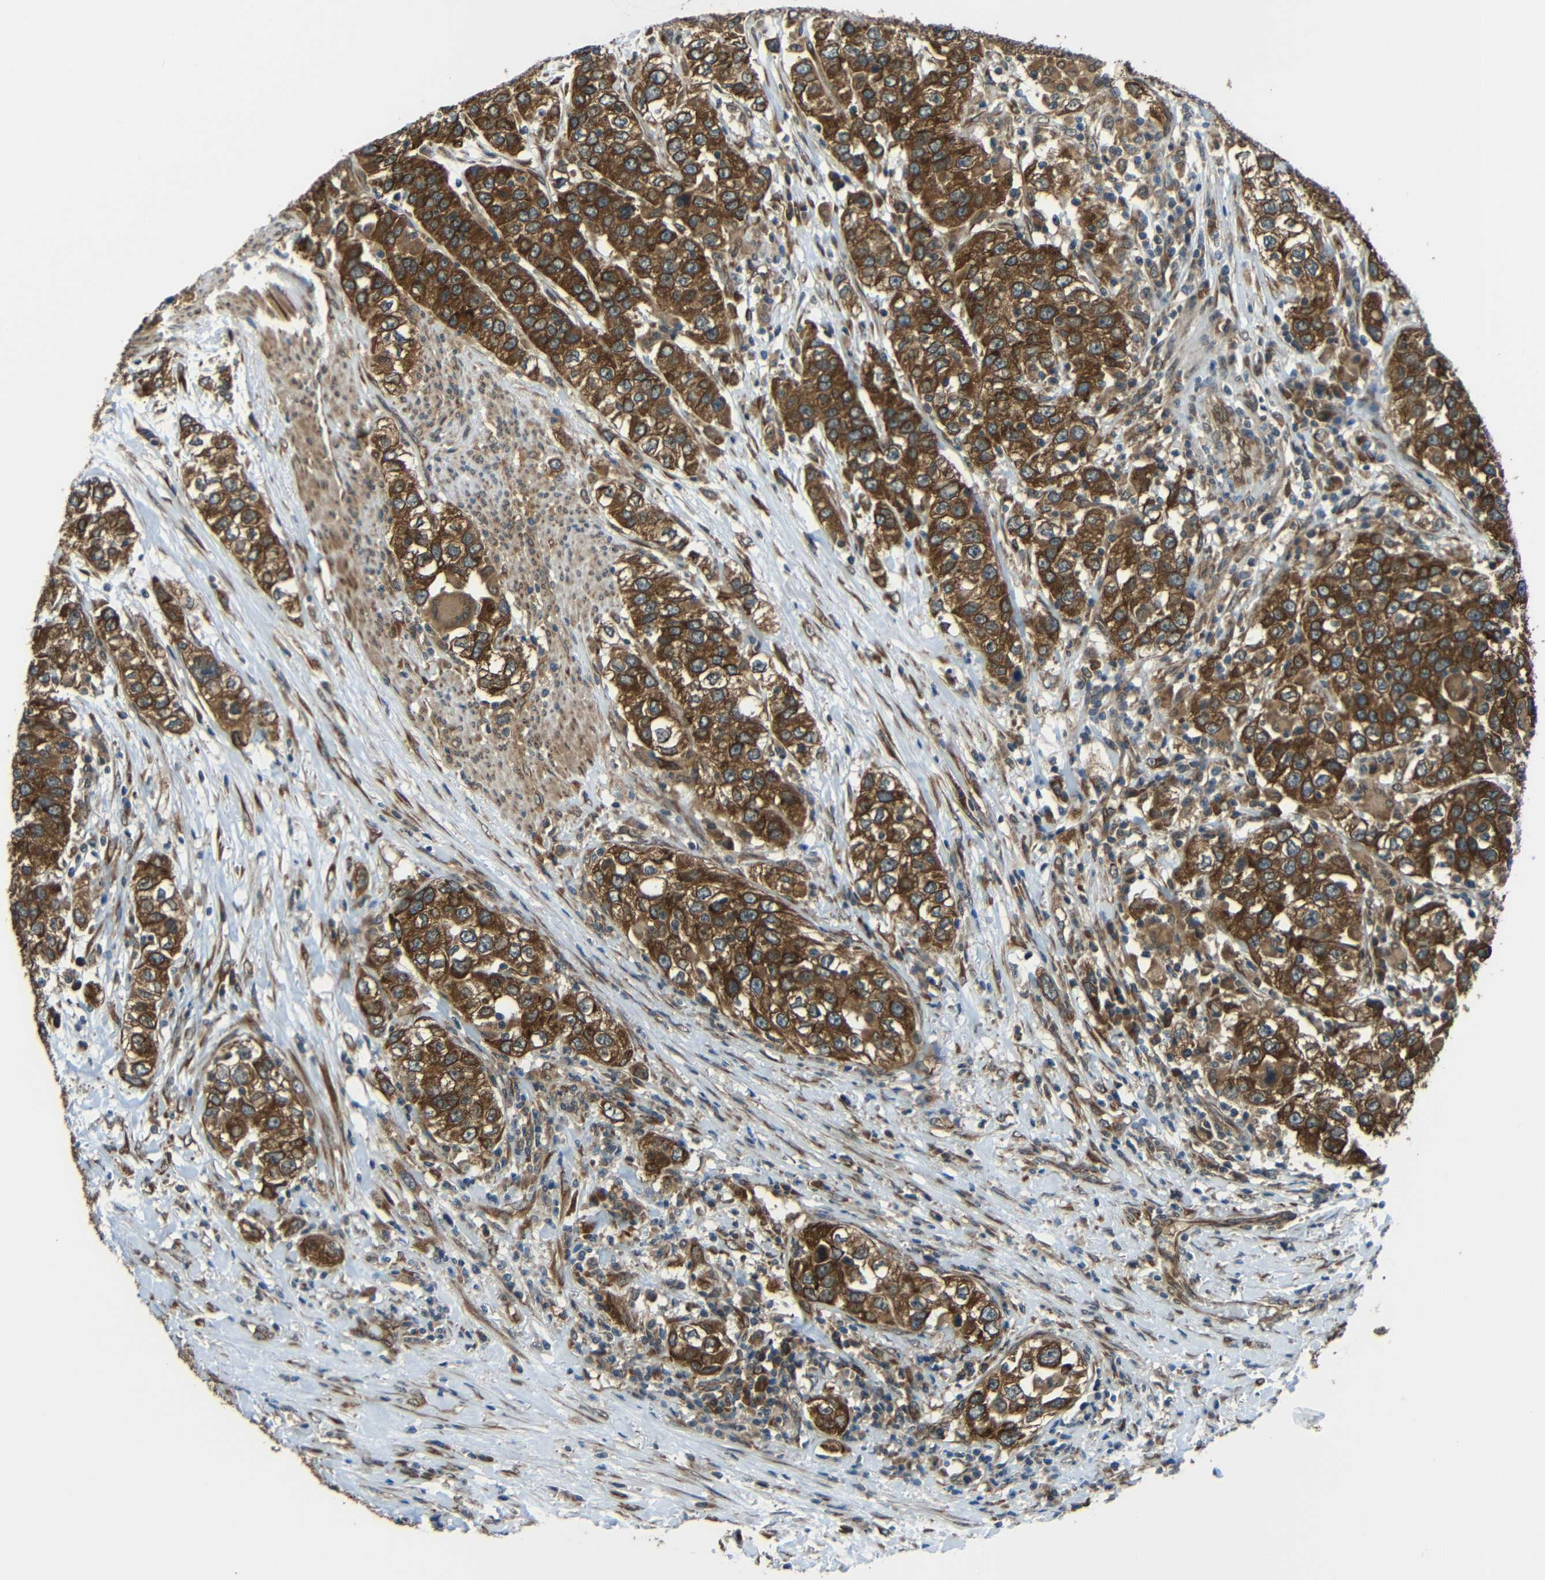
{"staining": {"intensity": "strong", "quantity": ">75%", "location": "cytoplasmic/membranous"}, "tissue": "urothelial cancer", "cell_type": "Tumor cells", "image_type": "cancer", "snomed": [{"axis": "morphology", "description": "Urothelial carcinoma, High grade"}, {"axis": "topography", "description": "Urinary bladder"}], "caption": "An IHC image of neoplastic tissue is shown. Protein staining in brown highlights strong cytoplasmic/membranous positivity in high-grade urothelial carcinoma within tumor cells.", "gene": "VAPB", "patient": {"sex": "female", "age": 80}}